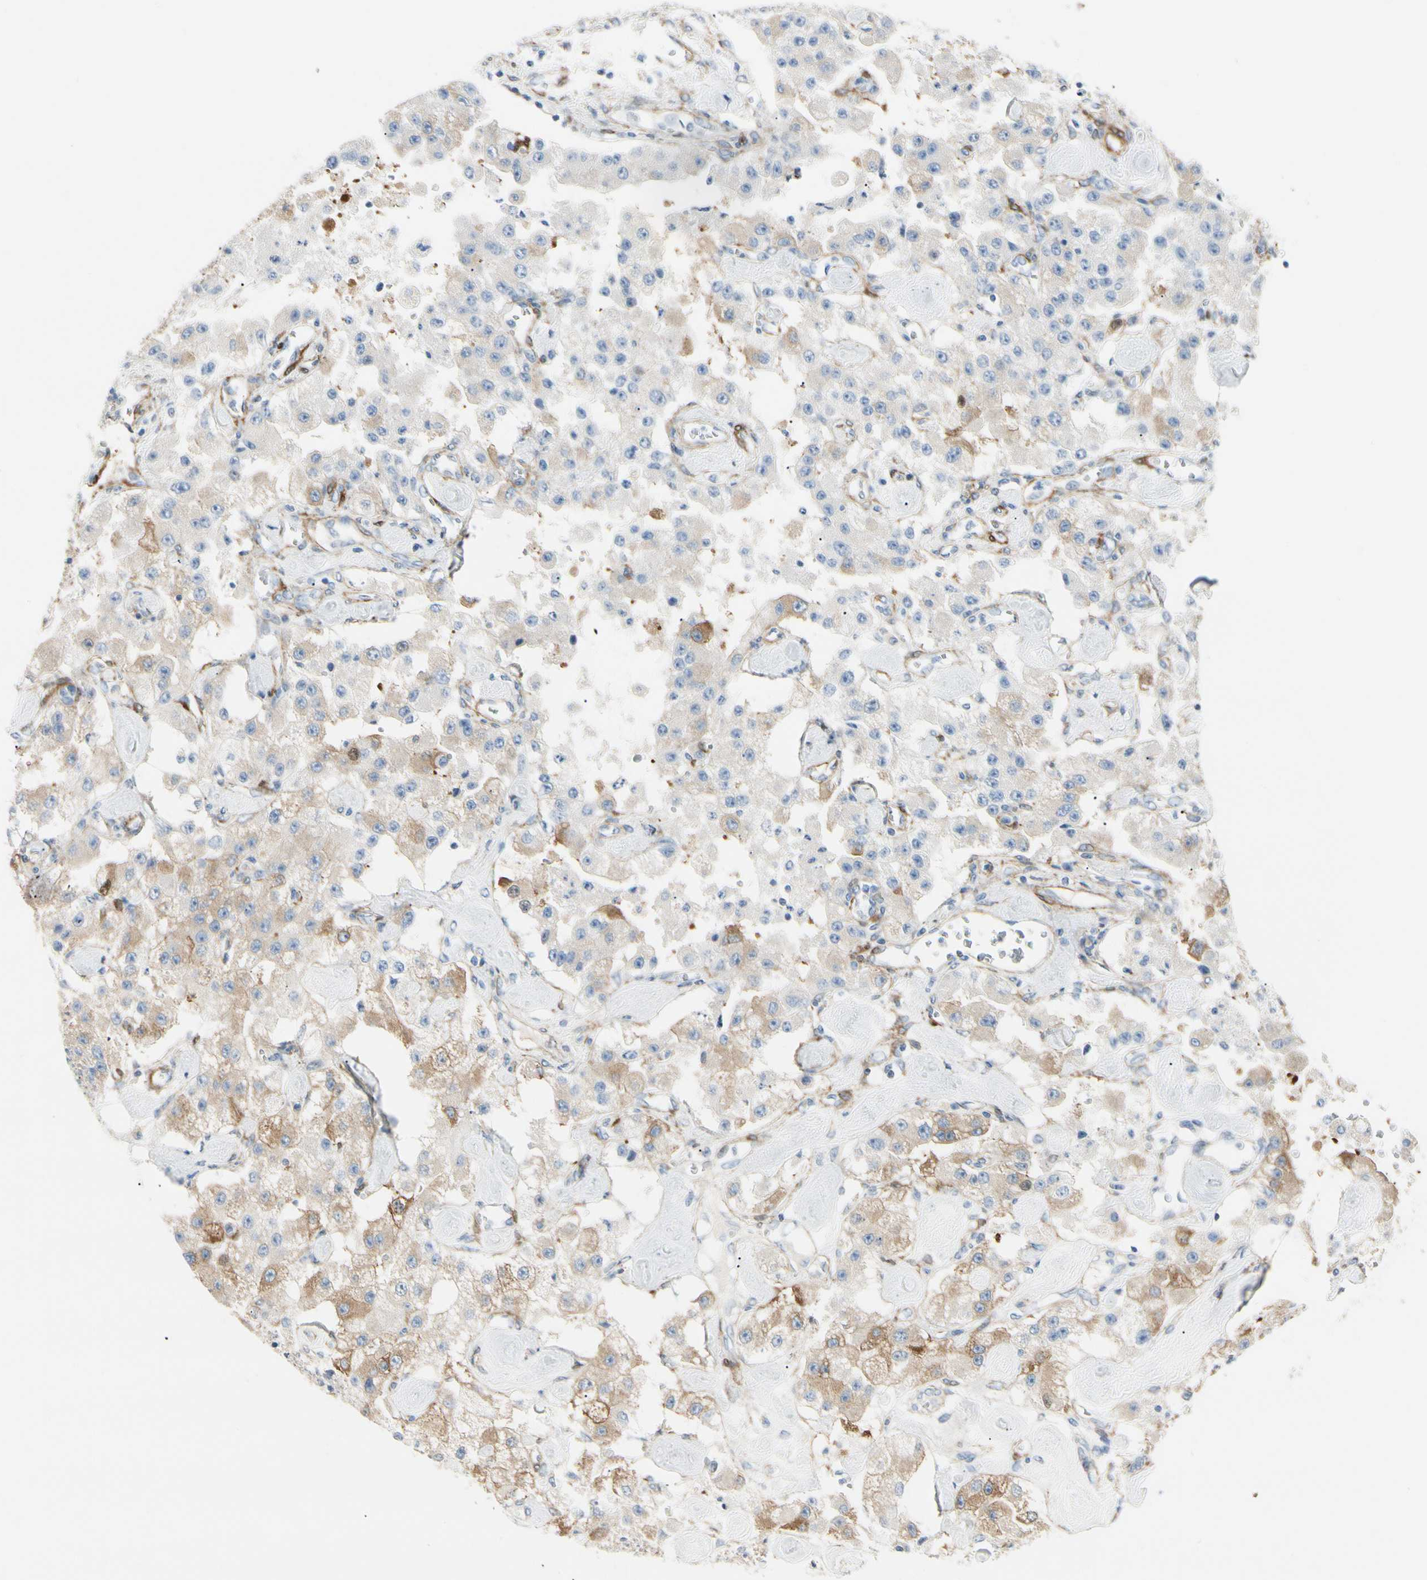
{"staining": {"intensity": "weak", "quantity": "25%-75%", "location": "cytoplasmic/membranous"}, "tissue": "carcinoid", "cell_type": "Tumor cells", "image_type": "cancer", "snomed": [{"axis": "morphology", "description": "Carcinoid, malignant, NOS"}, {"axis": "topography", "description": "Pancreas"}], "caption": "Carcinoid (malignant) stained for a protein reveals weak cytoplasmic/membranous positivity in tumor cells. Nuclei are stained in blue.", "gene": "AMPH", "patient": {"sex": "male", "age": 41}}